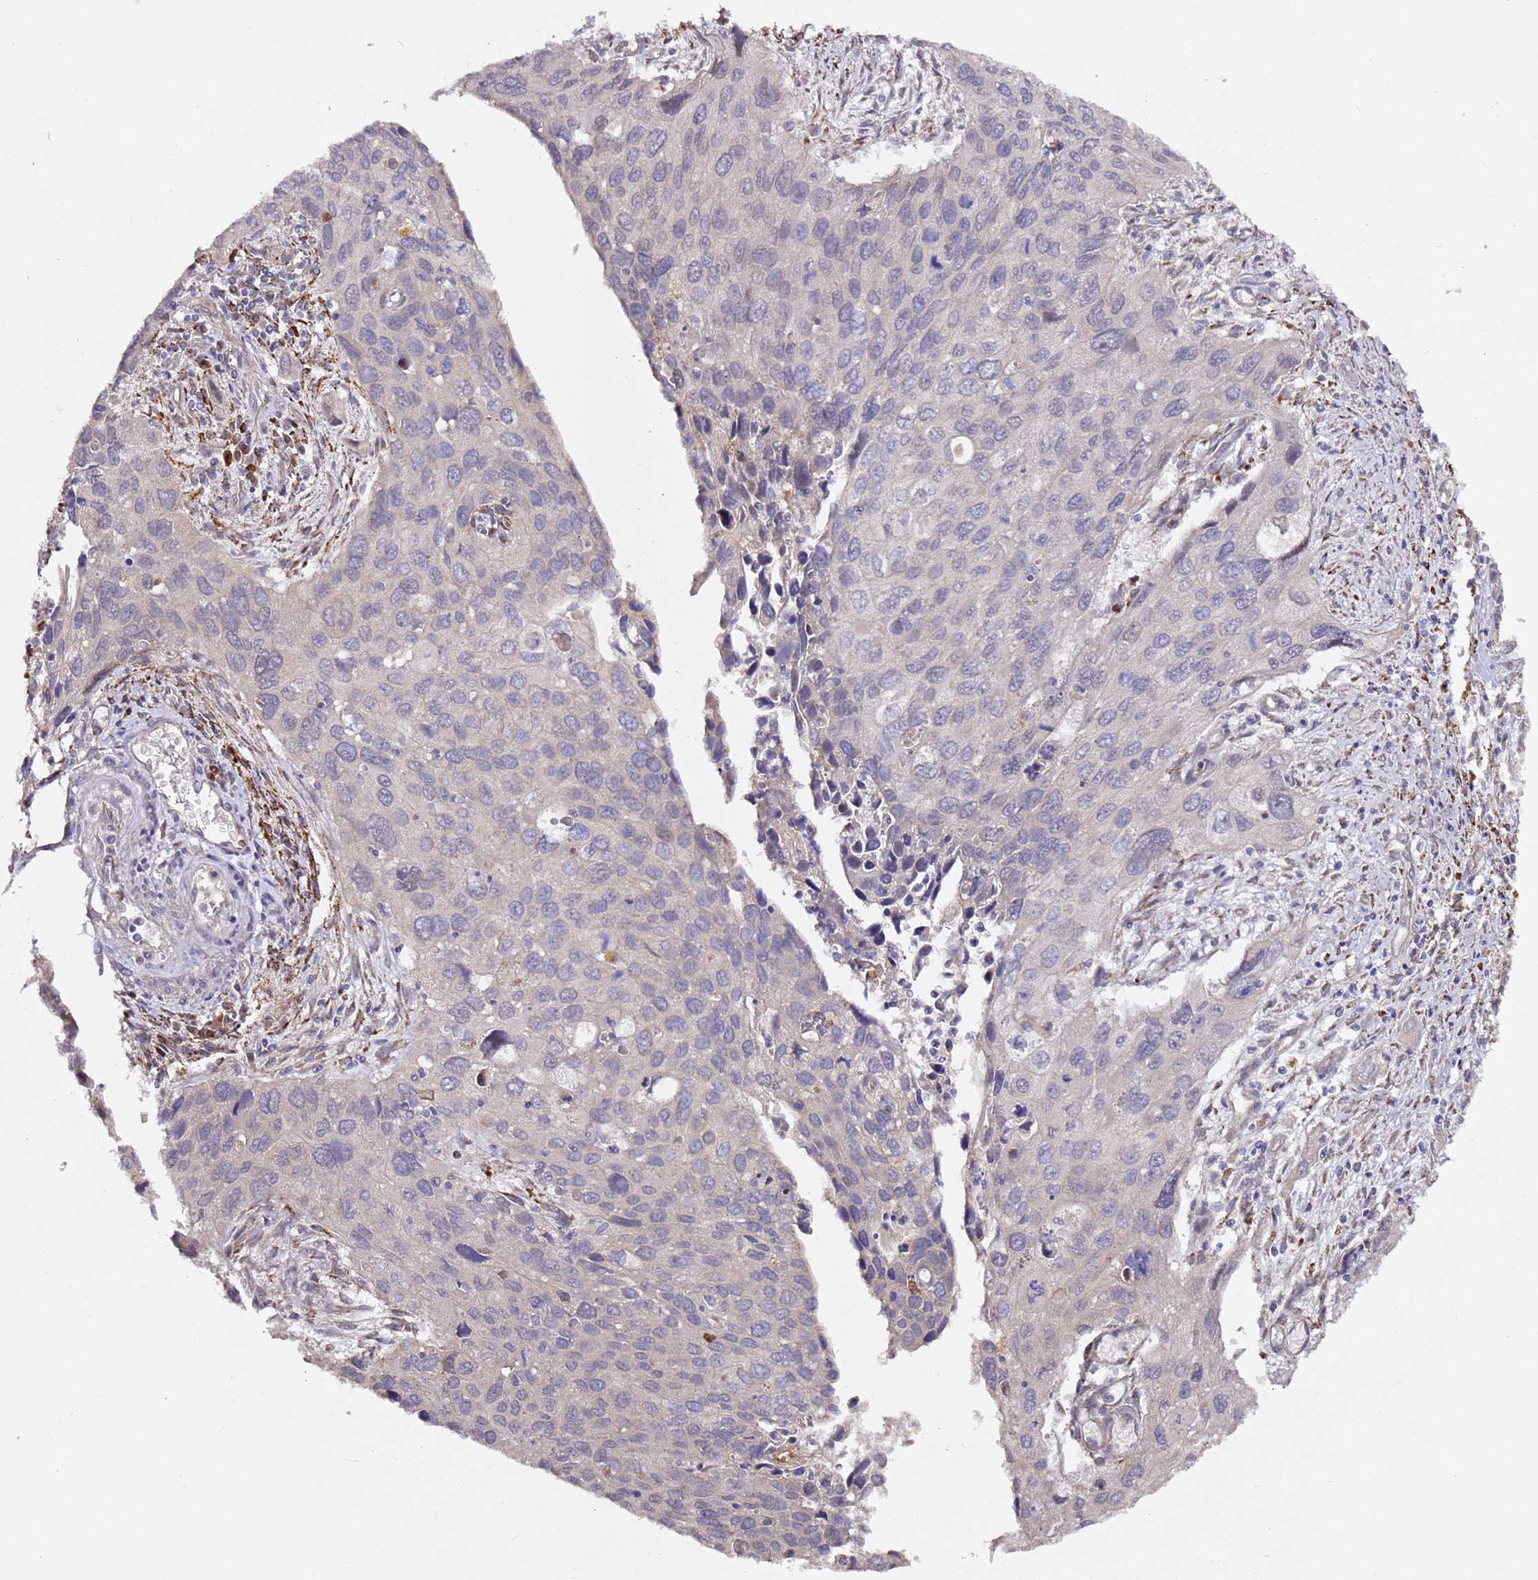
{"staining": {"intensity": "negative", "quantity": "none", "location": "none"}, "tissue": "cervical cancer", "cell_type": "Tumor cells", "image_type": "cancer", "snomed": [{"axis": "morphology", "description": "Squamous cell carcinoma, NOS"}, {"axis": "topography", "description": "Cervix"}], "caption": "DAB immunohistochemical staining of human cervical cancer exhibits no significant expression in tumor cells.", "gene": "ALG11", "patient": {"sex": "female", "age": 55}}